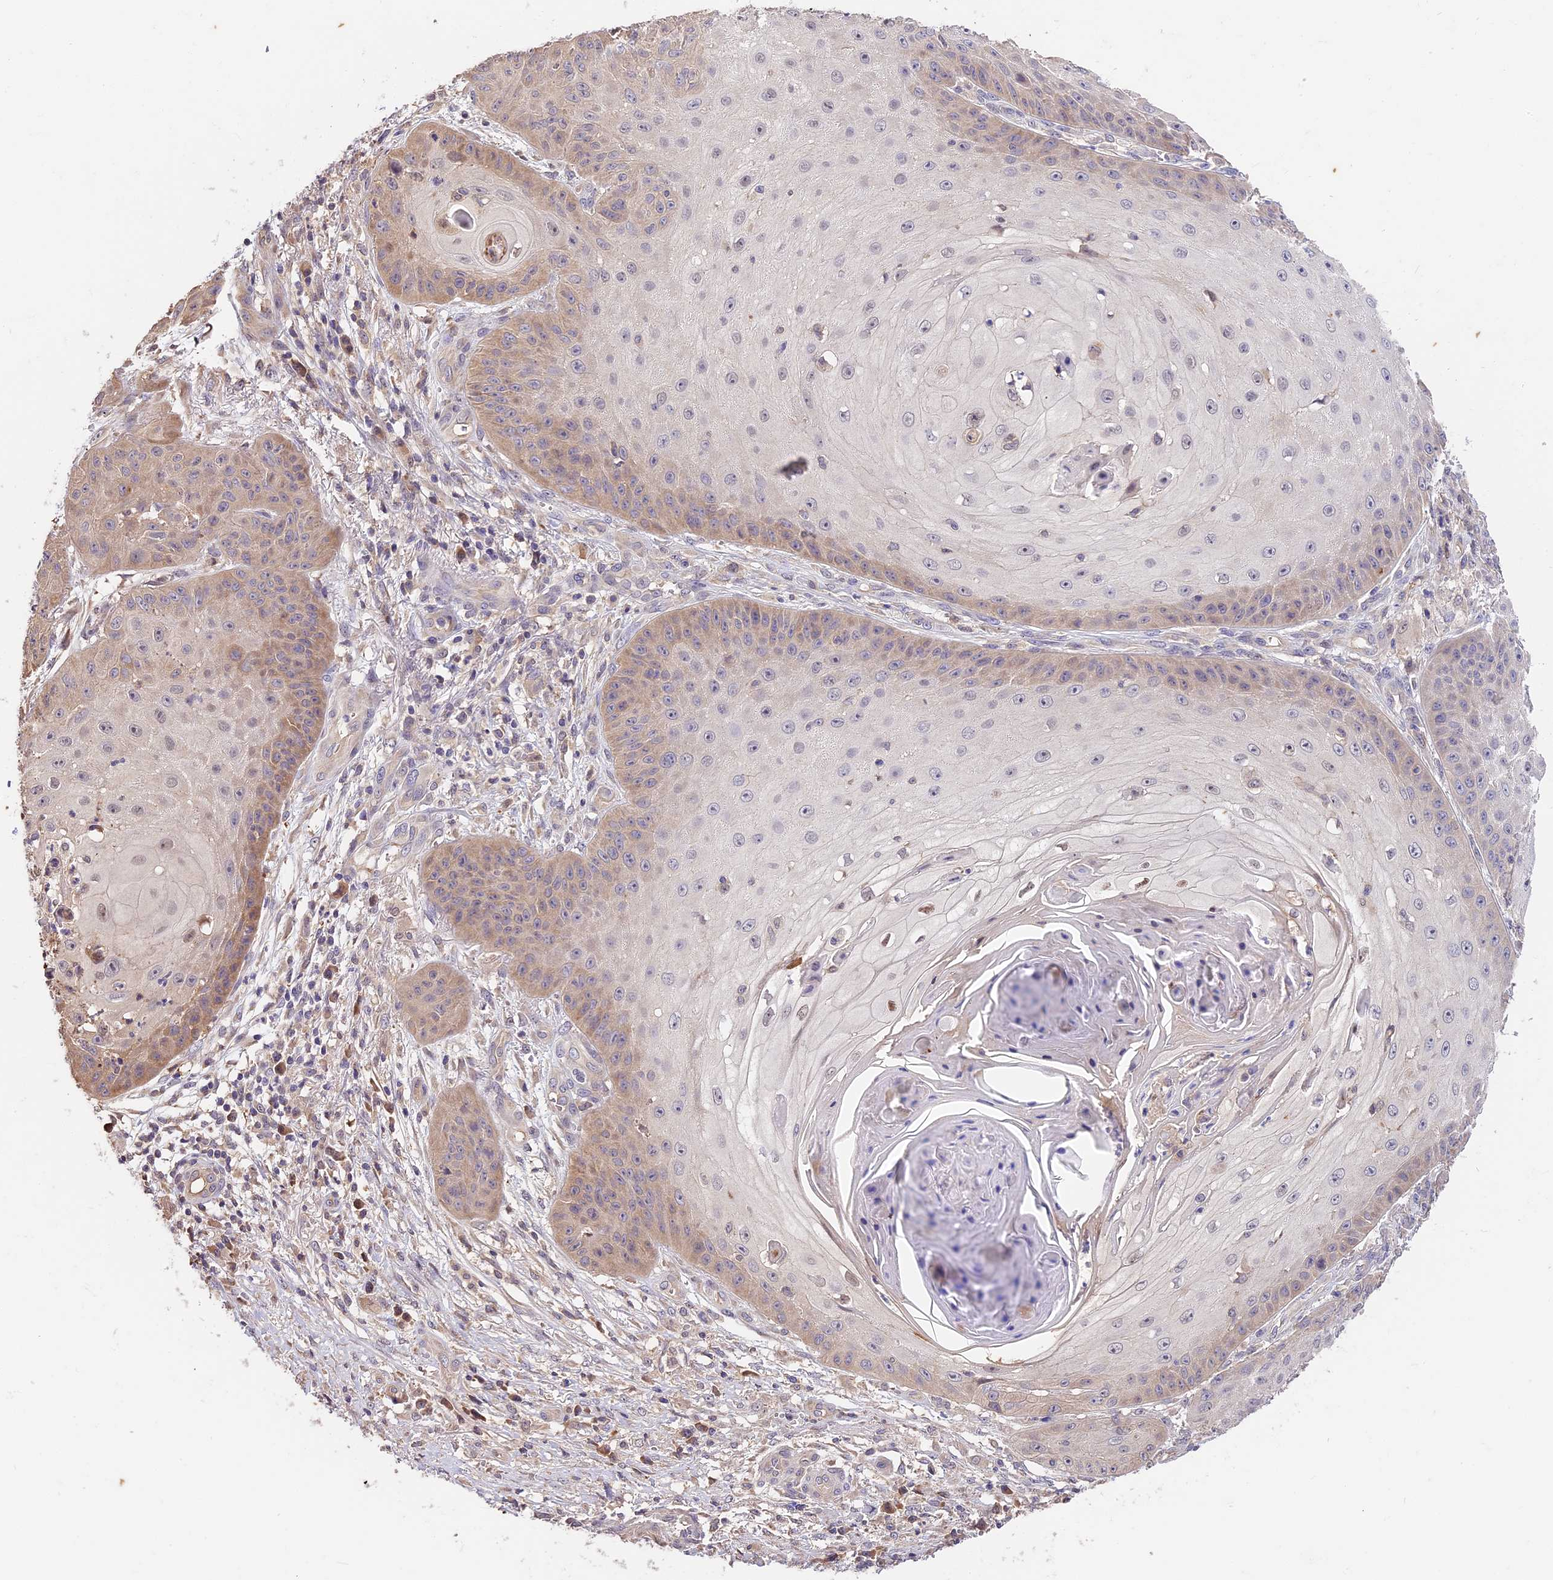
{"staining": {"intensity": "moderate", "quantity": "<25%", "location": "cytoplasmic/membranous"}, "tissue": "skin cancer", "cell_type": "Tumor cells", "image_type": "cancer", "snomed": [{"axis": "morphology", "description": "Squamous cell carcinoma, NOS"}, {"axis": "topography", "description": "Skin"}], "caption": "About <25% of tumor cells in human skin cancer (squamous cell carcinoma) demonstrate moderate cytoplasmic/membranous protein staining as visualized by brown immunohistochemical staining.", "gene": "BSCL2", "patient": {"sex": "male", "age": 70}}